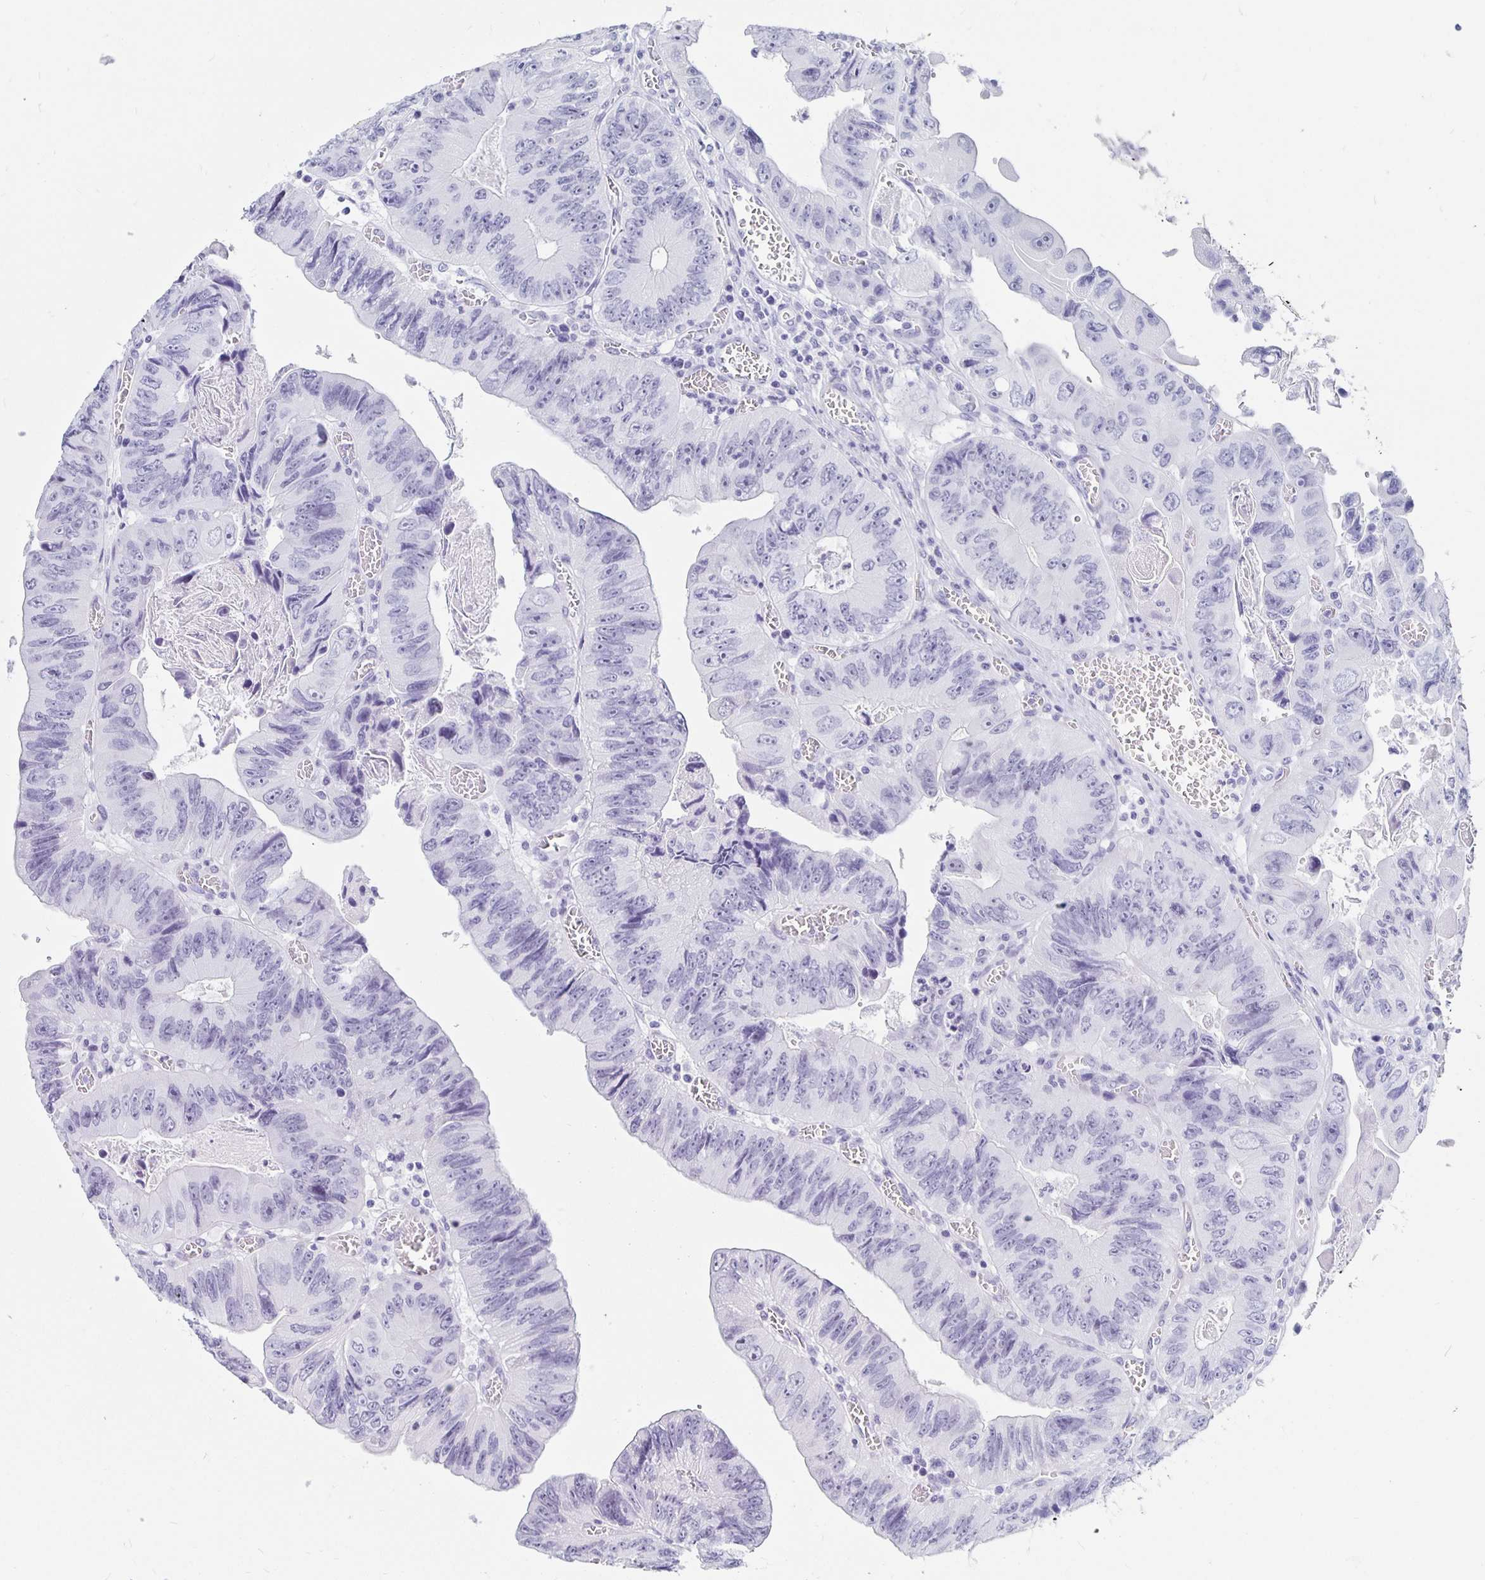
{"staining": {"intensity": "negative", "quantity": "none", "location": "none"}, "tissue": "colorectal cancer", "cell_type": "Tumor cells", "image_type": "cancer", "snomed": [{"axis": "morphology", "description": "Adenocarcinoma, NOS"}, {"axis": "topography", "description": "Colon"}], "caption": "Tumor cells are negative for protein expression in human adenocarcinoma (colorectal).", "gene": "KCNQ2", "patient": {"sex": "female", "age": 84}}